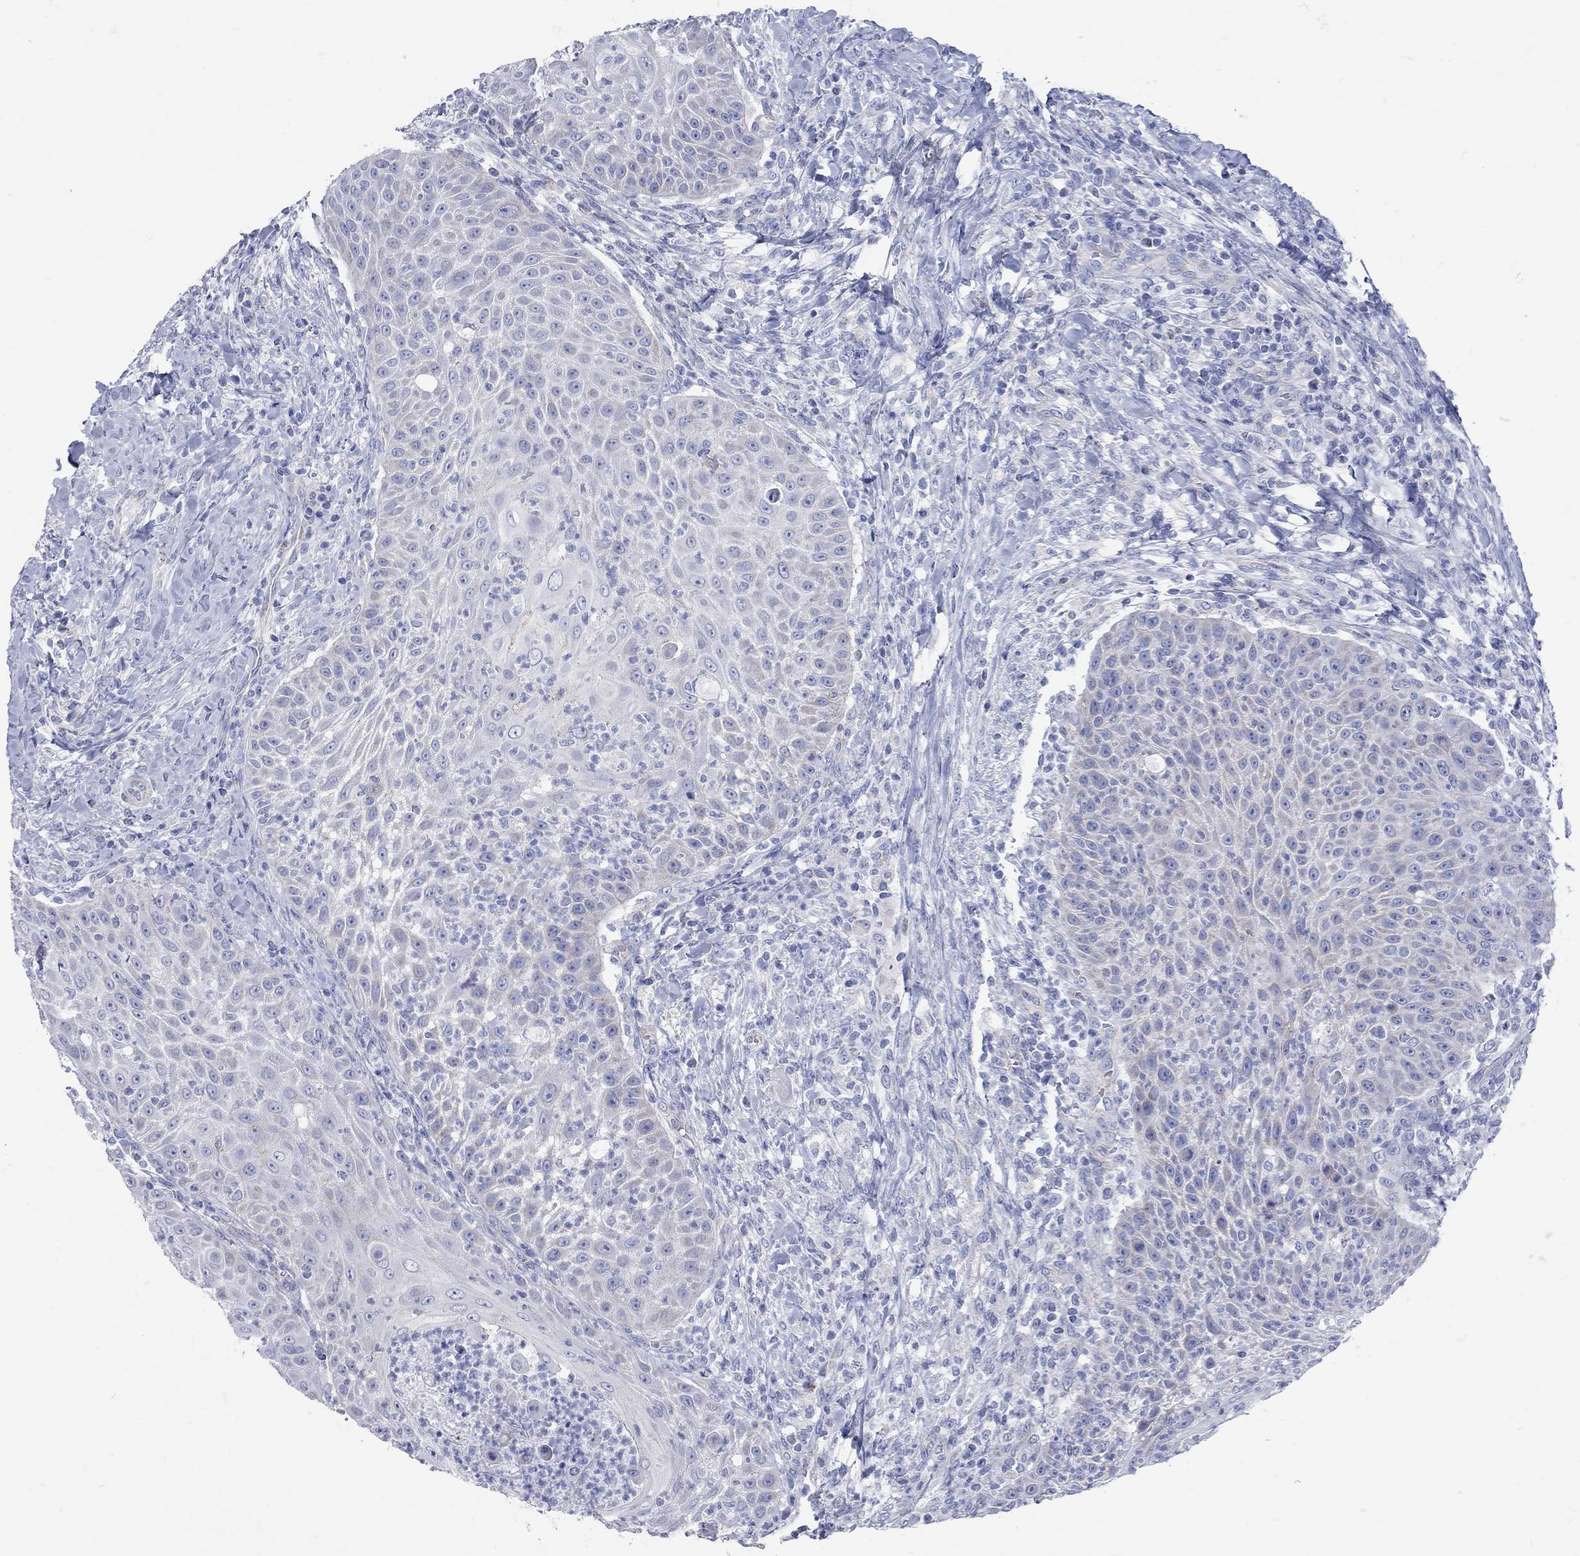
{"staining": {"intensity": "negative", "quantity": "none", "location": "none"}, "tissue": "head and neck cancer", "cell_type": "Tumor cells", "image_type": "cancer", "snomed": [{"axis": "morphology", "description": "Squamous cell carcinoma, NOS"}, {"axis": "topography", "description": "Head-Neck"}], "caption": "Micrograph shows no protein staining in tumor cells of head and neck cancer tissue.", "gene": "PDZD3", "patient": {"sex": "male", "age": 69}}